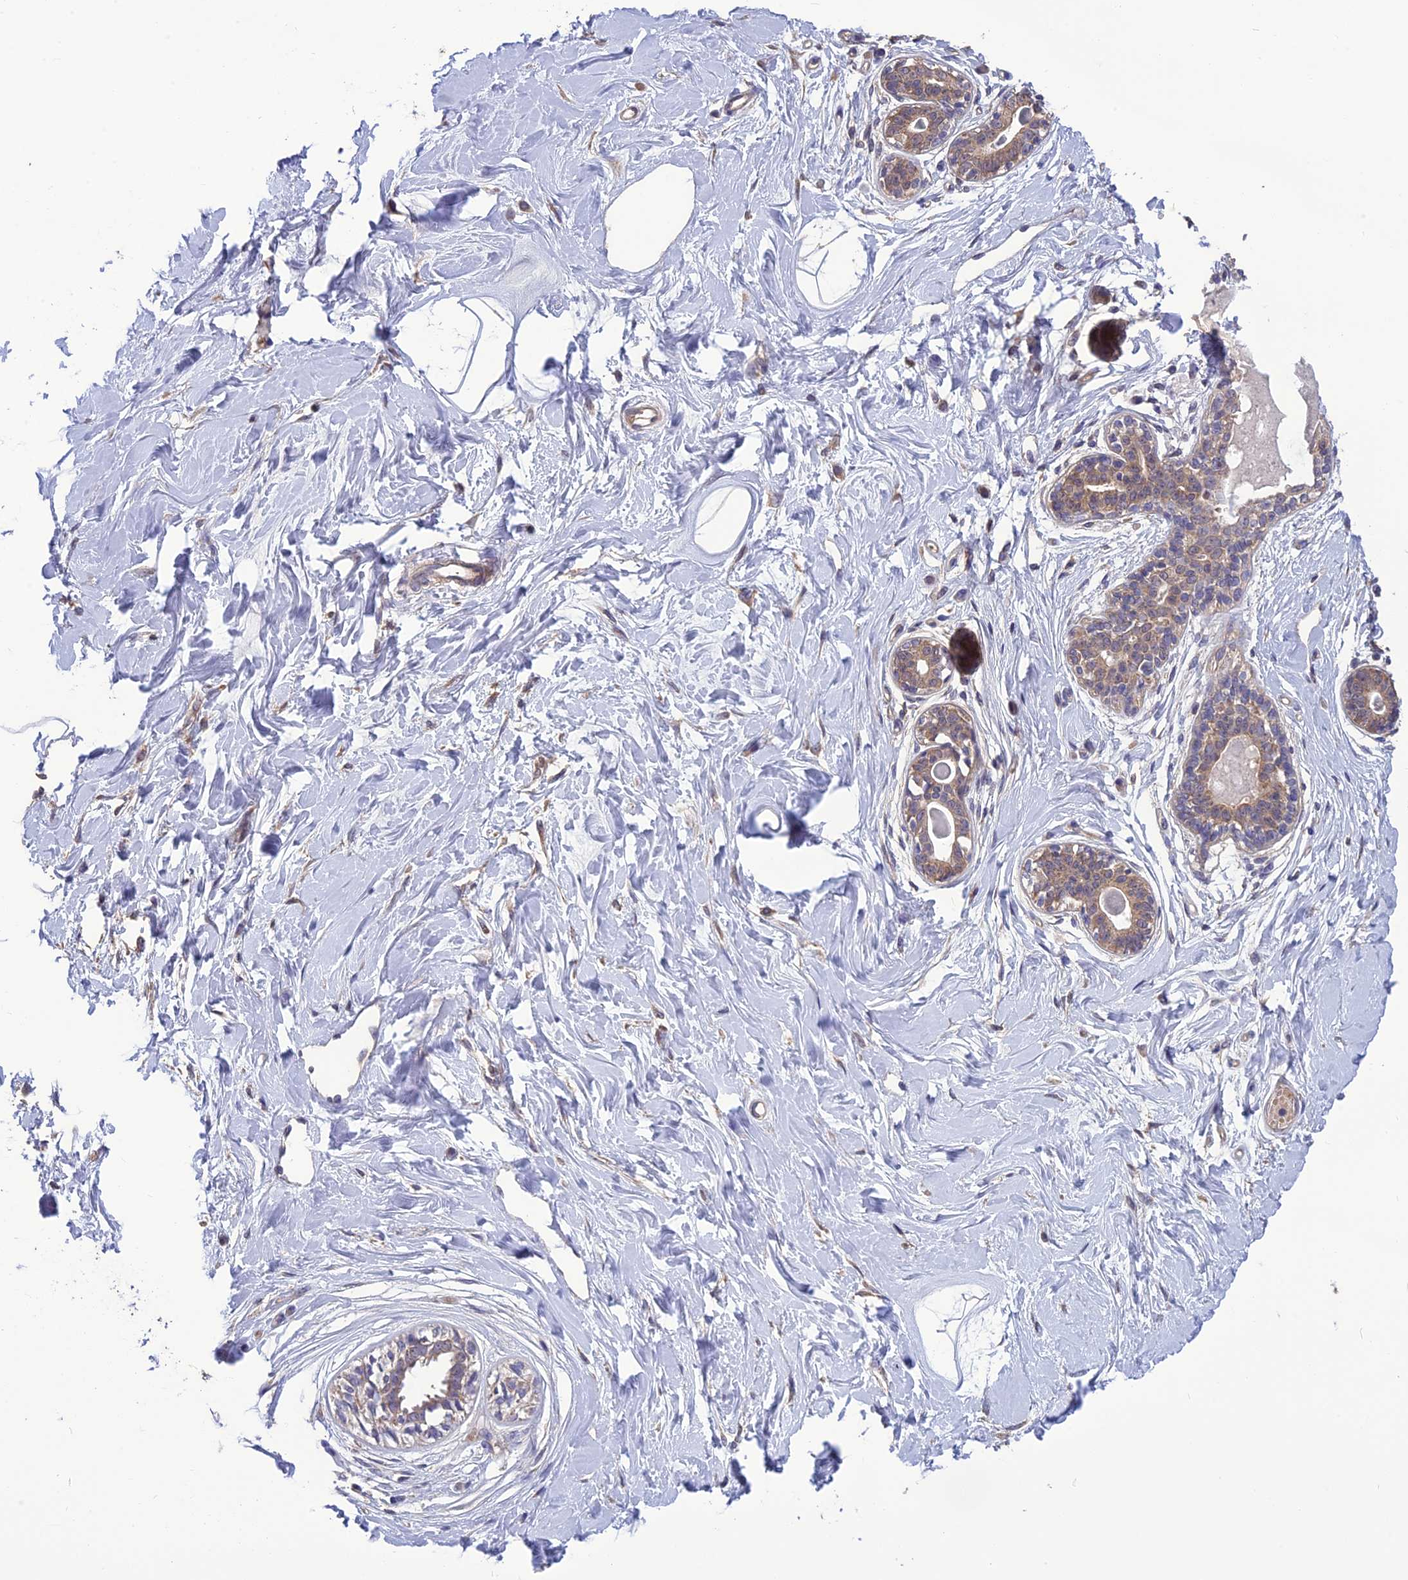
{"staining": {"intensity": "negative", "quantity": "none", "location": "none"}, "tissue": "breast", "cell_type": "Adipocytes", "image_type": "normal", "snomed": [{"axis": "morphology", "description": "Normal tissue, NOS"}, {"axis": "topography", "description": "Breast"}], "caption": "Histopathology image shows no protein staining in adipocytes of benign breast. (DAB (3,3'-diaminobenzidine) immunohistochemistry, high magnification).", "gene": "PSMF1", "patient": {"sex": "female", "age": 45}}